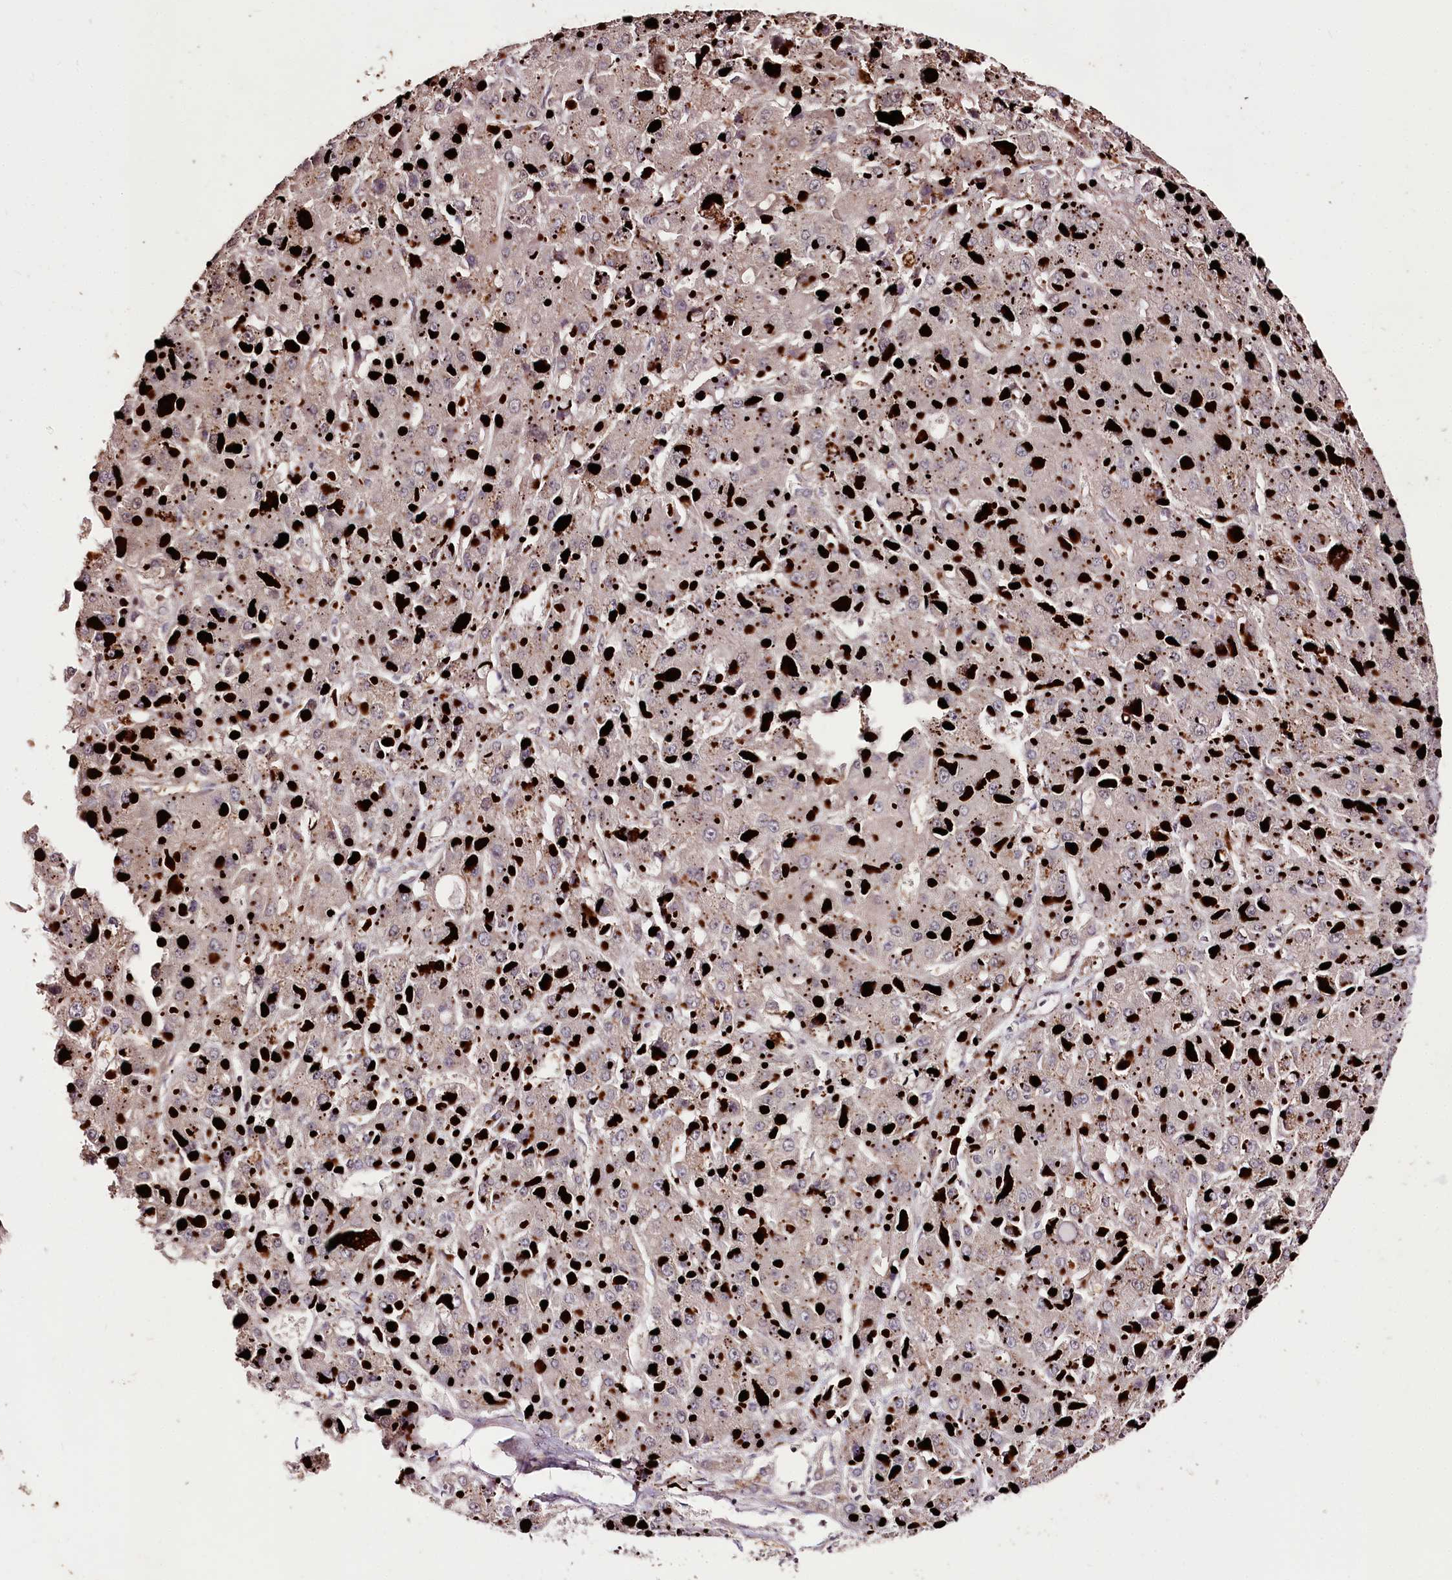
{"staining": {"intensity": "weak", "quantity": "<25%", "location": "cytoplasmic/membranous"}, "tissue": "liver cancer", "cell_type": "Tumor cells", "image_type": "cancer", "snomed": [{"axis": "morphology", "description": "Carcinoma, Hepatocellular, NOS"}, {"axis": "topography", "description": "Liver"}], "caption": "Immunohistochemical staining of liver cancer (hepatocellular carcinoma) shows no significant expression in tumor cells.", "gene": "CARD19", "patient": {"sex": "female", "age": 73}}